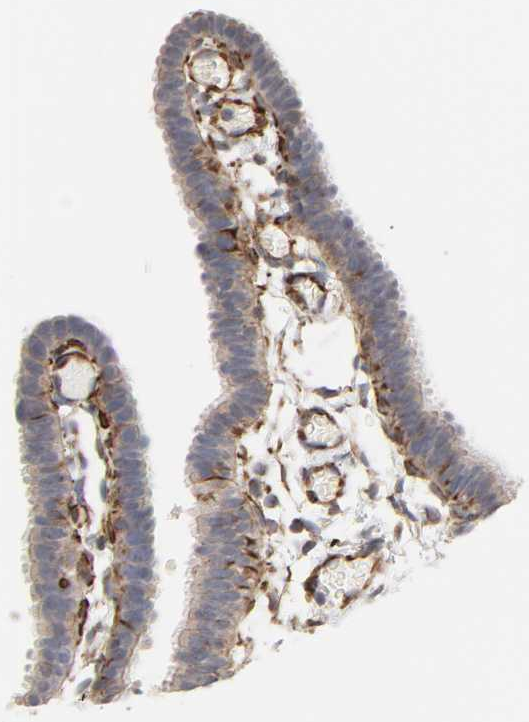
{"staining": {"intensity": "moderate", "quantity": ">75%", "location": "cytoplasmic/membranous"}, "tissue": "fallopian tube", "cell_type": "Glandular cells", "image_type": "normal", "snomed": [{"axis": "morphology", "description": "Normal tissue, NOS"}, {"axis": "topography", "description": "Fallopian tube"}], "caption": "Glandular cells exhibit moderate cytoplasmic/membranous expression in about >75% of cells in normal fallopian tube. The staining is performed using DAB brown chromogen to label protein expression. The nuclei are counter-stained blue using hematoxylin.", "gene": "FAM118A", "patient": {"sex": "female", "age": 29}}